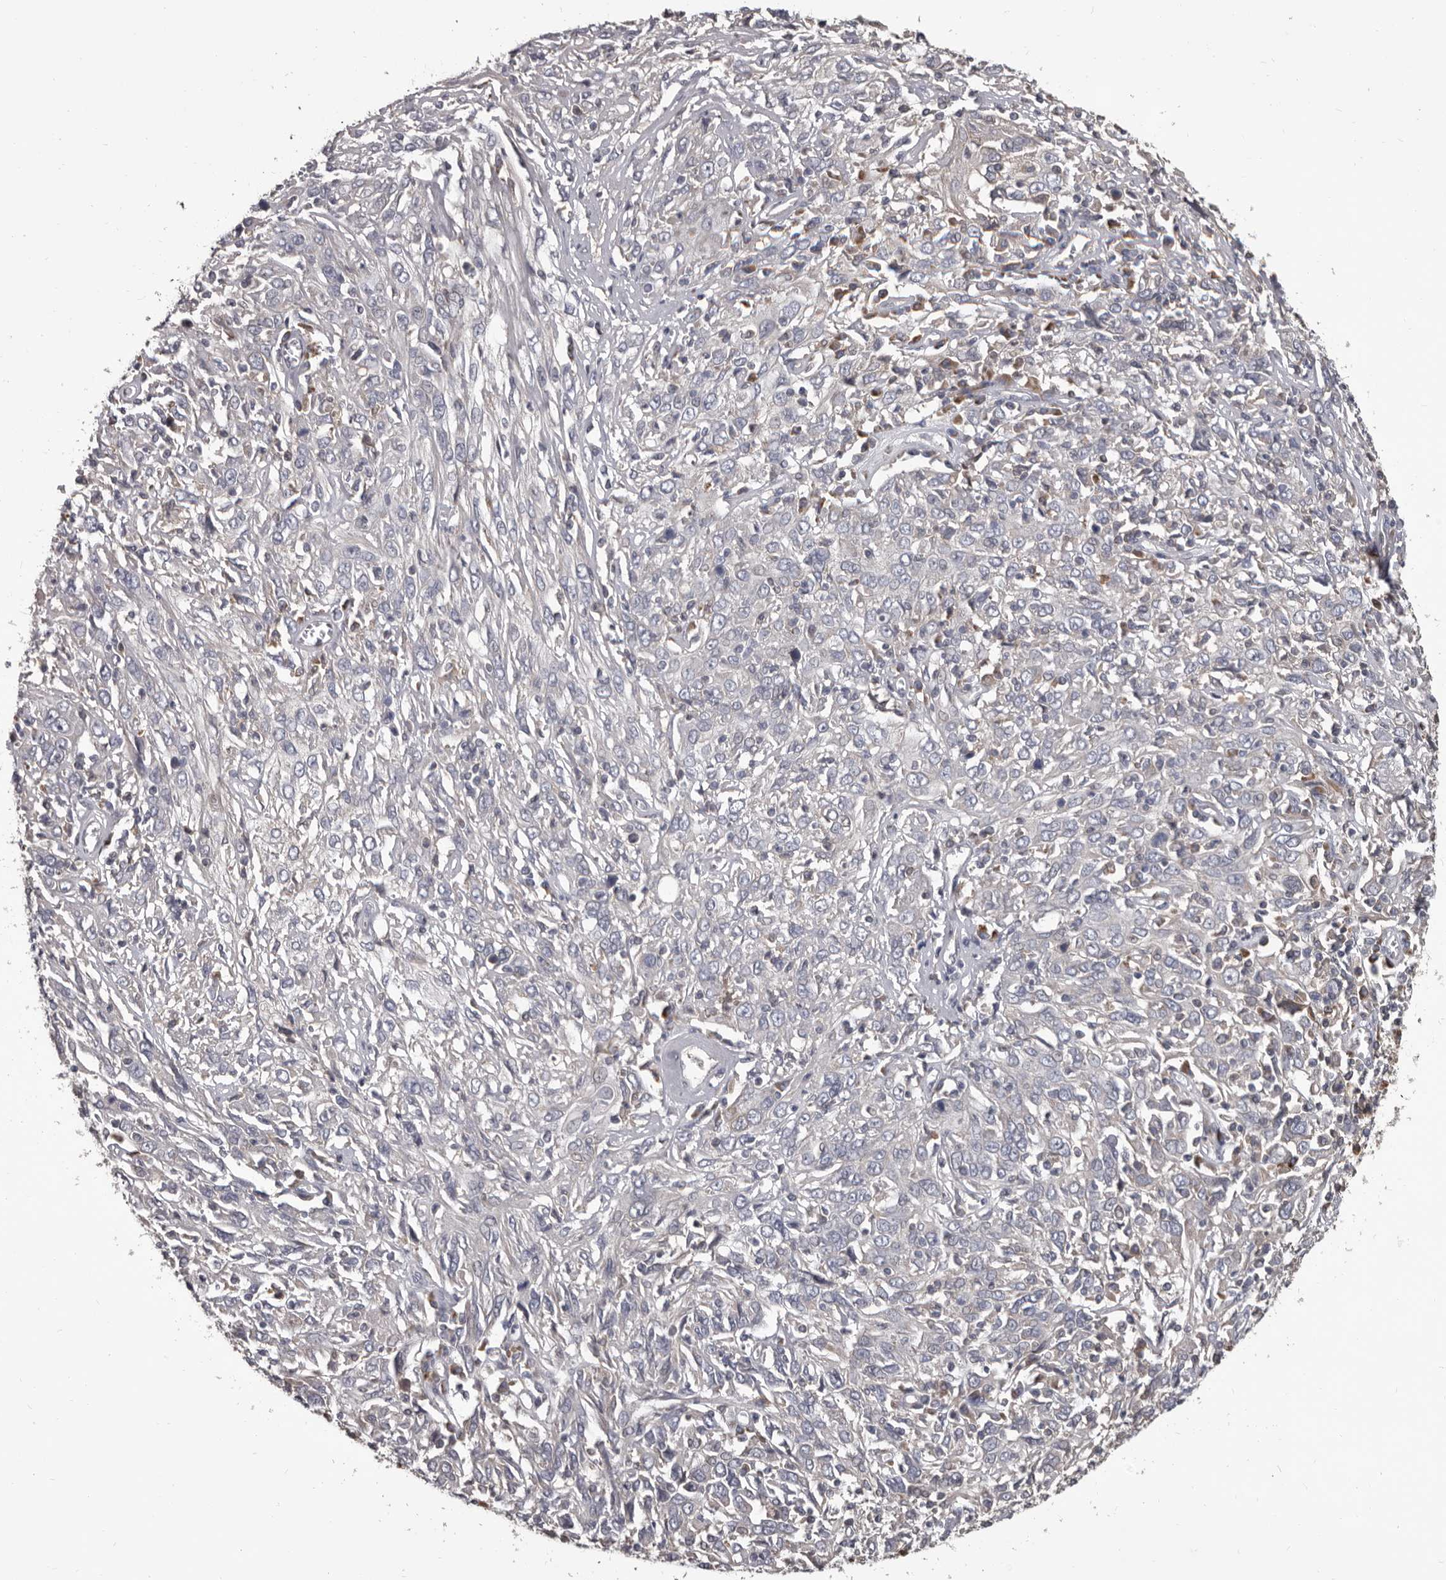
{"staining": {"intensity": "negative", "quantity": "none", "location": "none"}, "tissue": "cervical cancer", "cell_type": "Tumor cells", "image_type": "cancer", "snomed": [{"axis": "morphology", "description": "Squamous cell carcinoma, NOS"}, {"axis": "topography", "description": "Cervix"}], "caption": "Tumor cells are negative for protein expression in human cervical cancer (squamous cell carcinoma).", "gene": "ALDH5A1", "patient": {"sex": "female", "age": 46}}